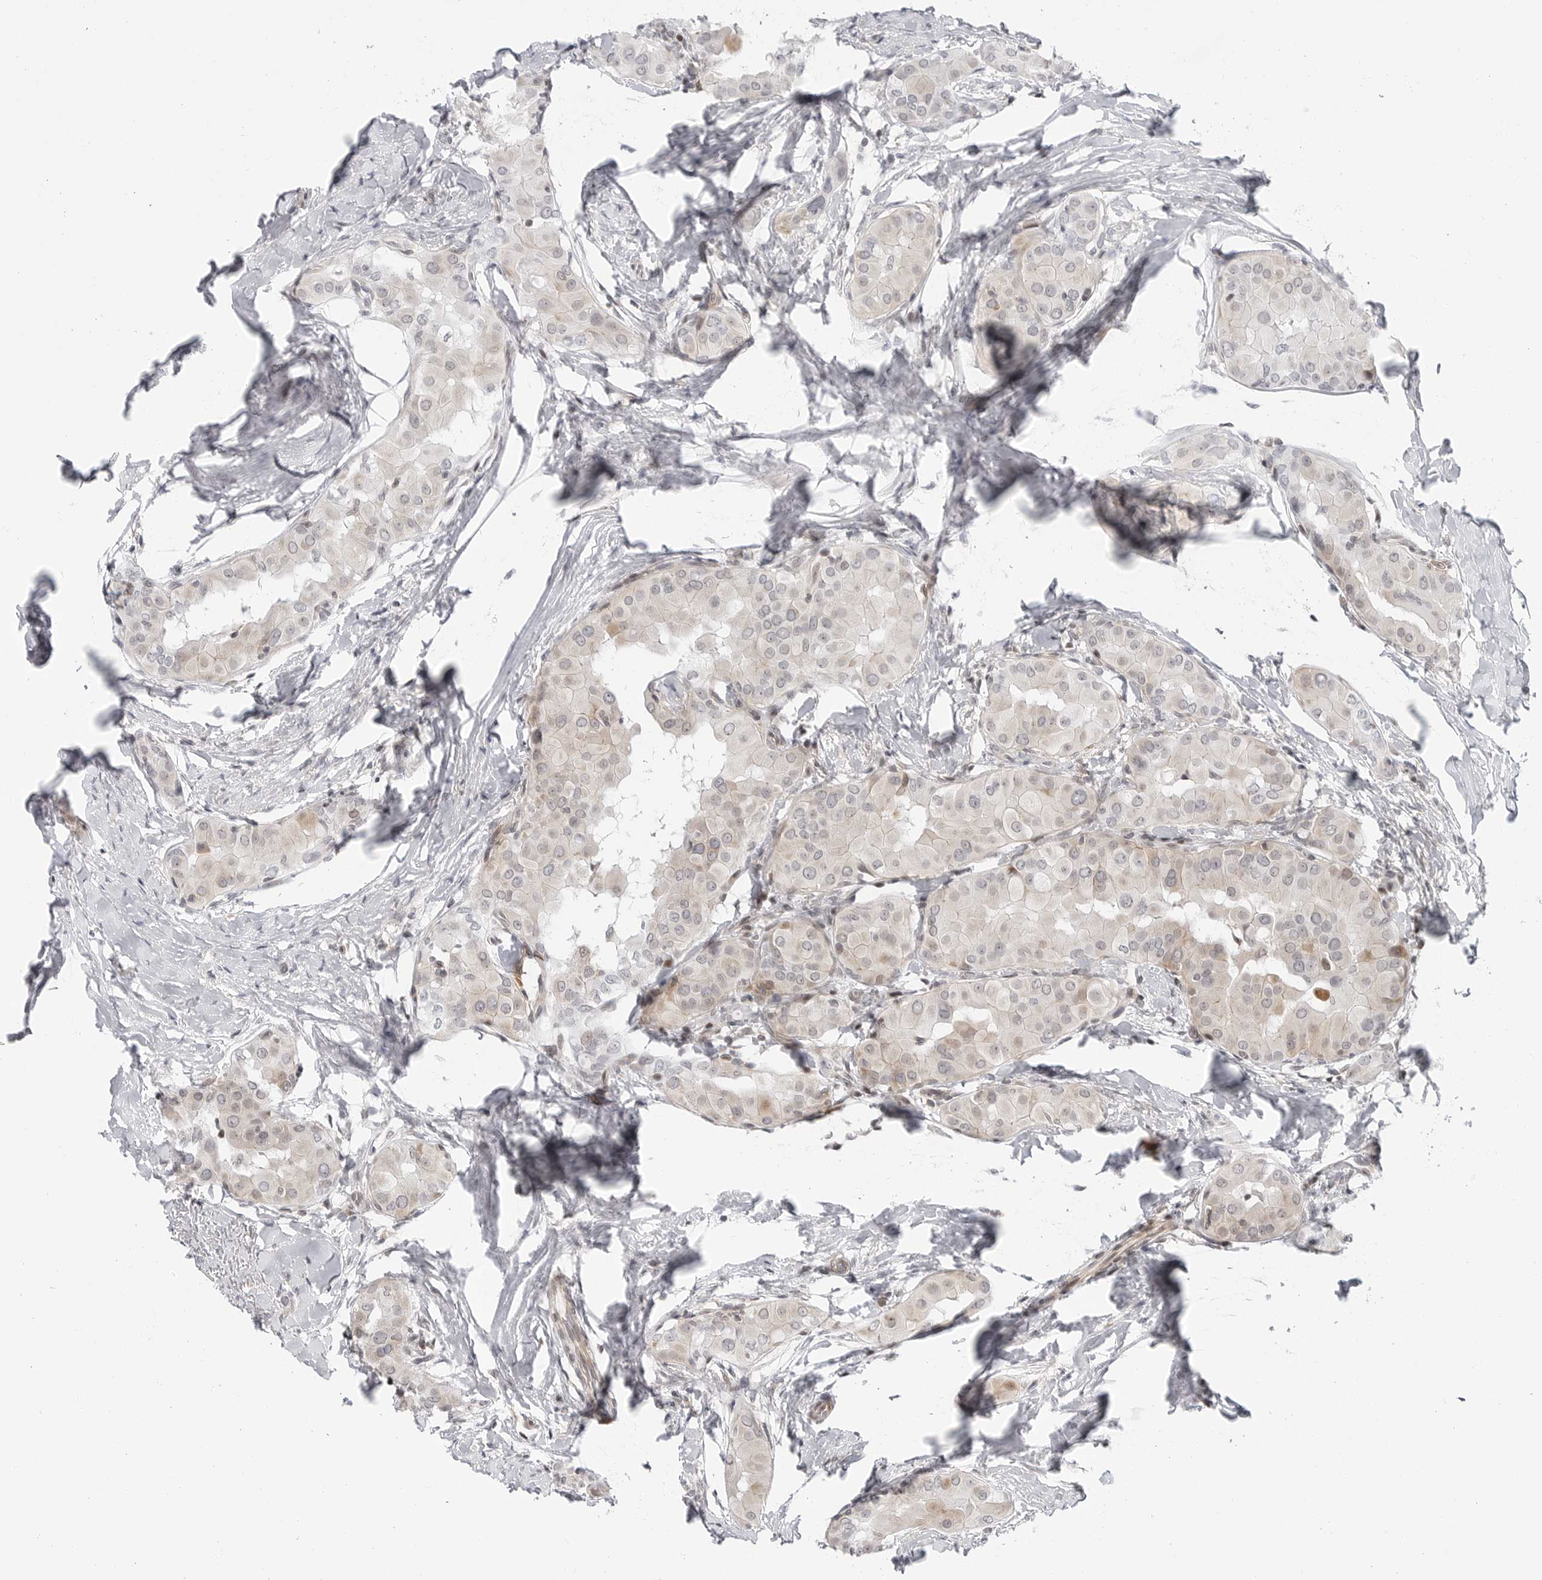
{"staining": {"intensity": "weak", "quantity": "<25%", "location": "cytoplasmic/membranous"}, "tissue": "thyroid cancer", "cell_type": "Tumor cells", "image_type": "cancer", "snomed": [{"axis": "morphology", "description": "Papillary adenocarcinoma, NOS"}, {"axis": "topography", "description": "Thyroid gland"}], "caption": "Thyroid cancer (papillary adenocarcinoma) stained for a protein using immunohistochemistry (IHC) displays no staining tumor cells.", "gene": "FAM135B", "patient": {"sex": "male", "age": 33}}